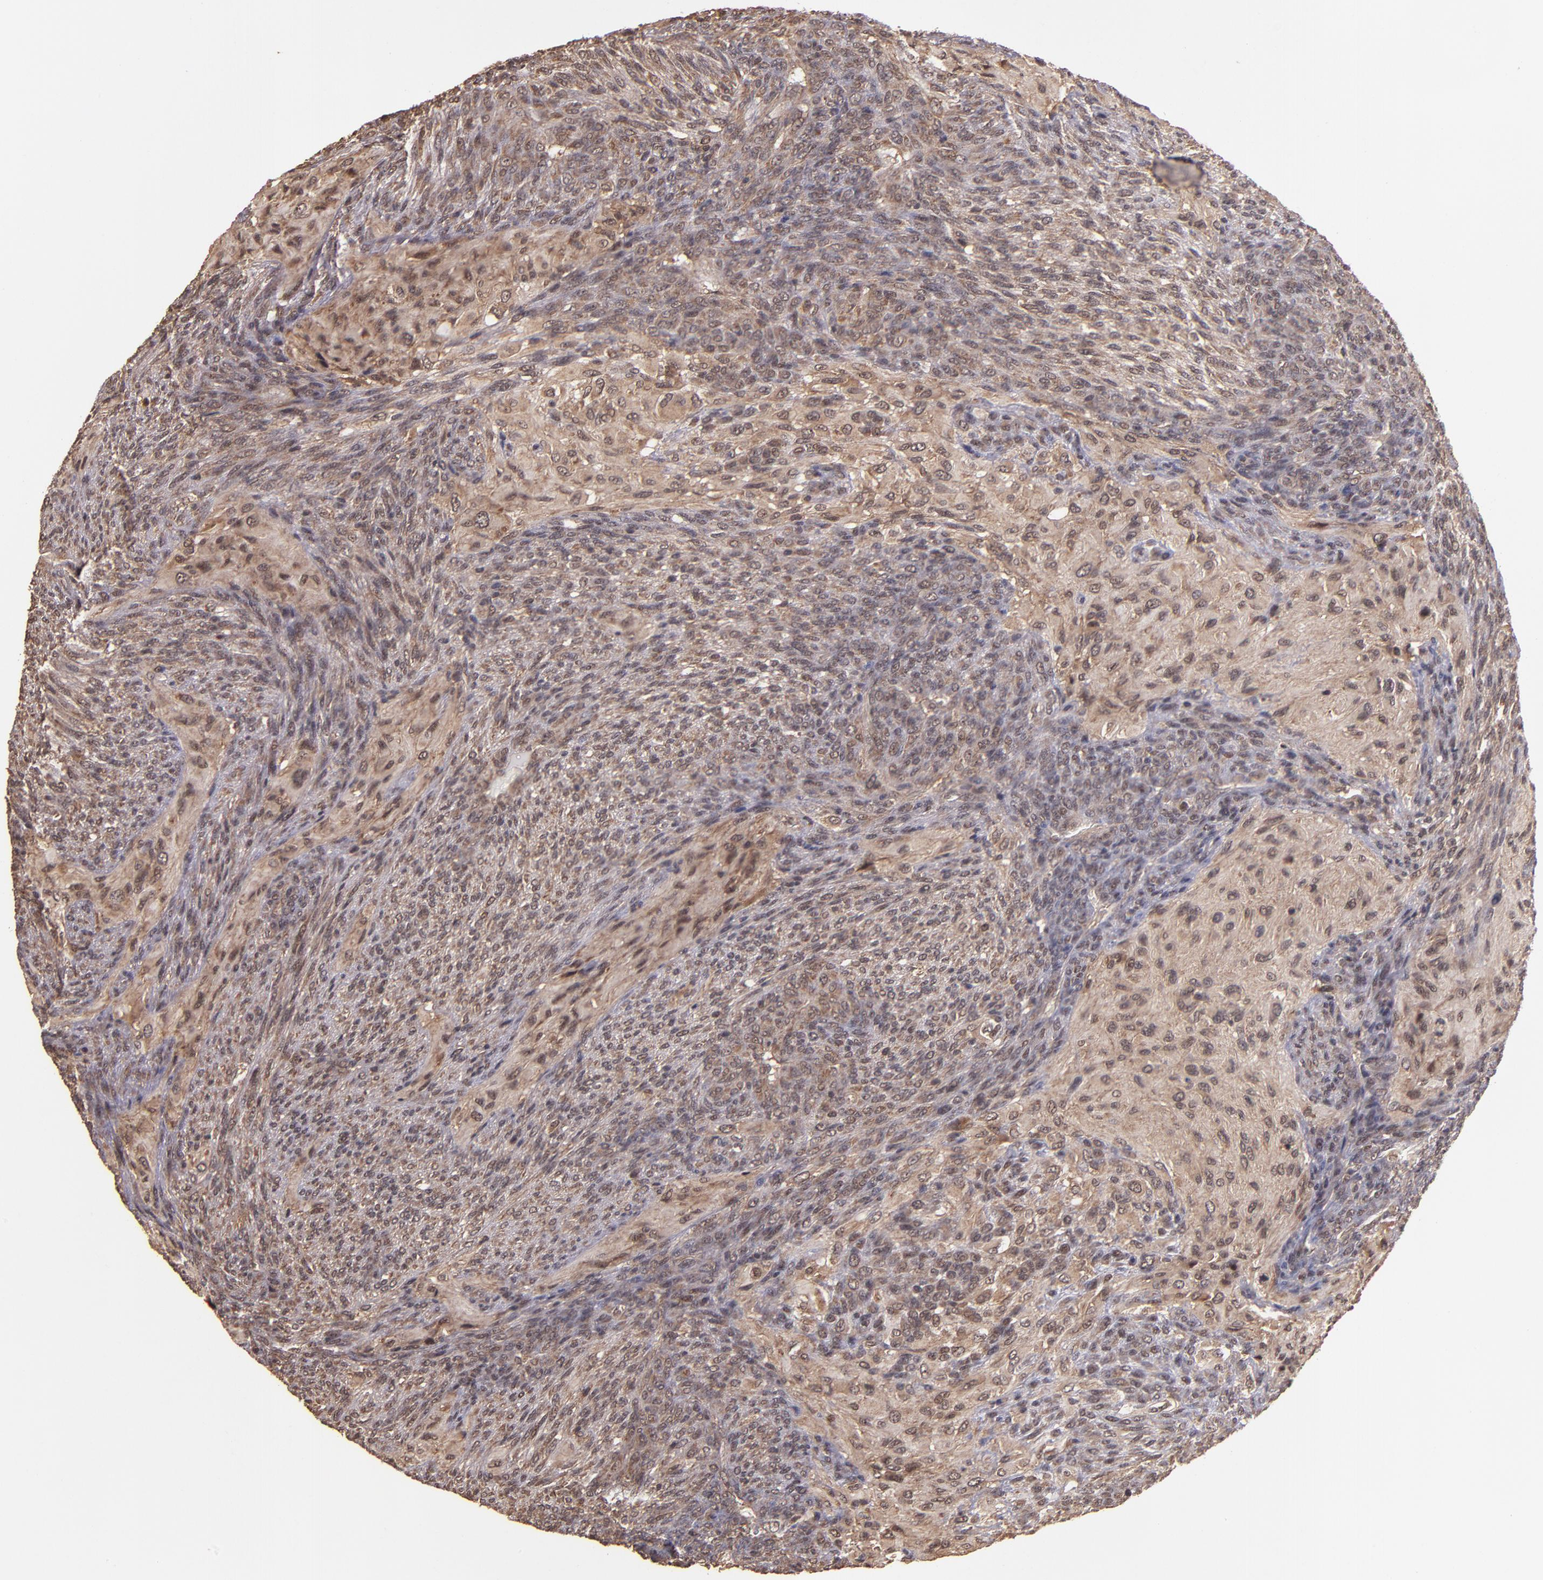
{"staining": {"intensity": "weak", "quantity": ">75%", "location": "cytoplasmic/membranous"}, "tissue": "glioma", "cell_type": "Tumor cells", "image_type": "cancer", "snomed": [{"axis": "morphology", "description": "Glioma, malignant, High grade"}, {"axis": "topography", "description": "Cerebral cortex"}], "caption": "Protein expression analysis of glioma reveals weak cytoplasmic/membranous staining in about >75% of tumor cells.", "gene": "RIOK3", "patient": {"sex": "female", "age": 55}}